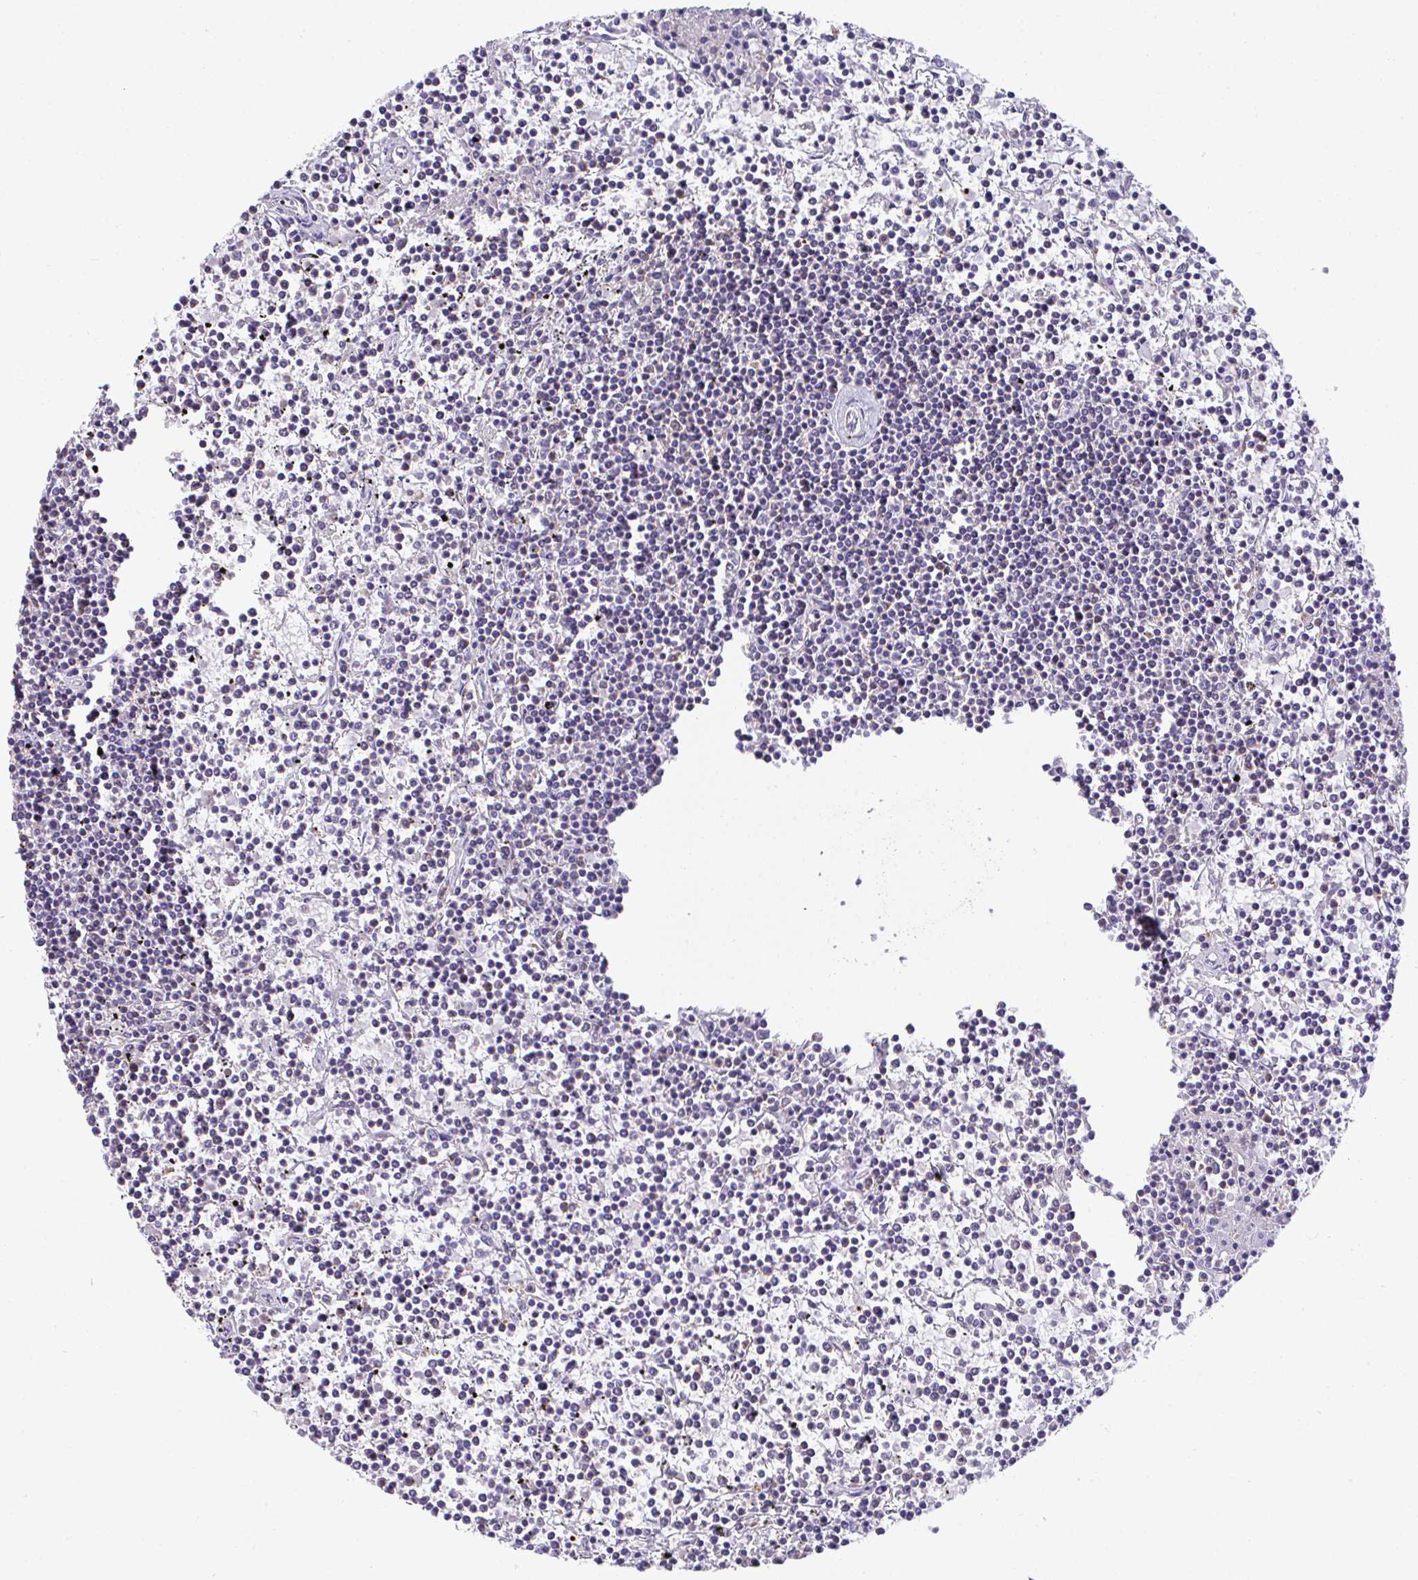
{"staining": {"intensity": "negative", "quantity": "none", "location": "none"}, "tissue": "lymphoma", "cell_type": "Tumor cells", "image_type": "cancer", "snomed": [{"axis": "morphology", "description": "Malignant lymphoma, non-Hodgkin's type, Low grade"}, {"axis": "topography", "description": "Spleen"}], "caption": "Human low-grade malignant lymphoma, non-Hodgkin's type stained for a protein using immunohistochemistry reveals no staining in tumor cells.", "gene": "TNFAIP8", "patient": {"sex": "female", "age": 19}}